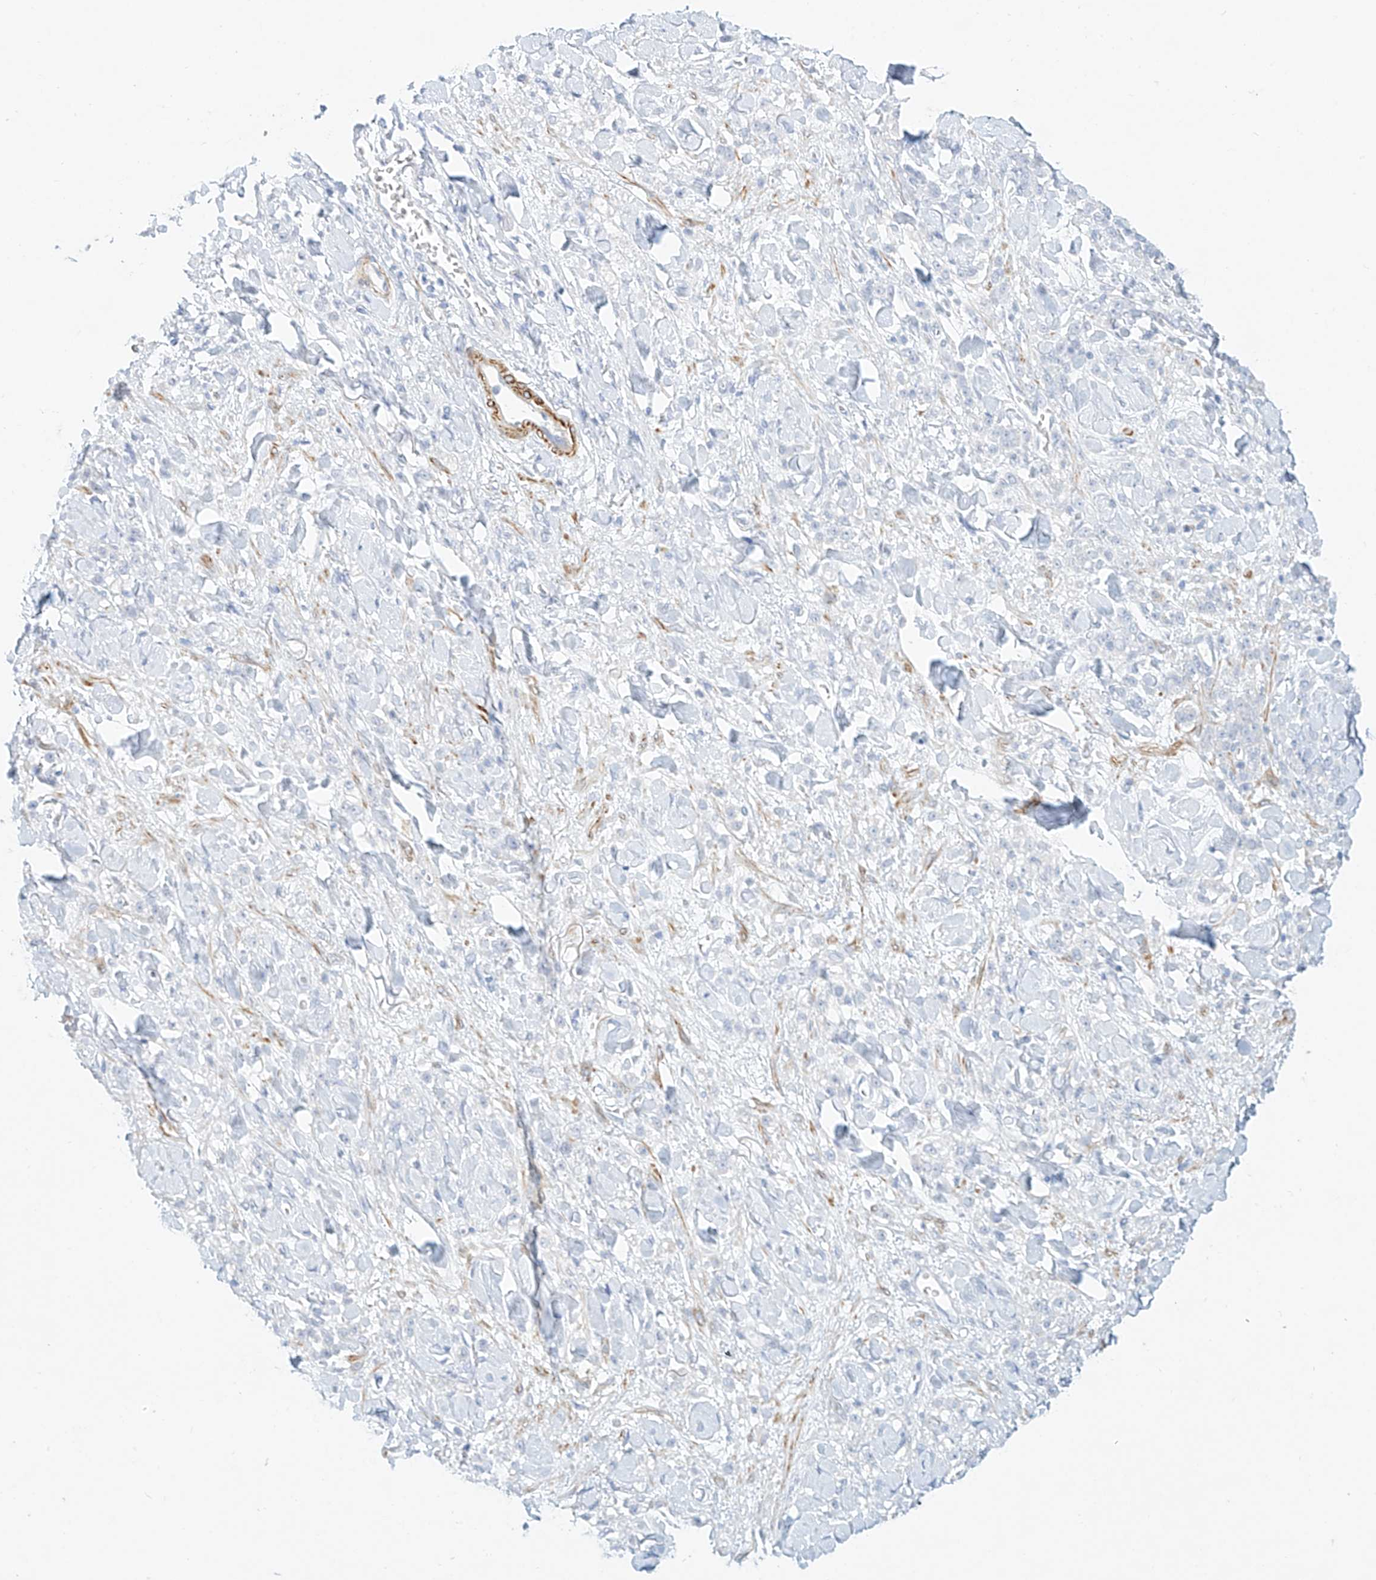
{"staining": {"intensity": "negative", "quantity": "none", "location": "none"}, "tissue": "stomach cancer", "cell_type": "Tumor cells", "image_type": "cancer", "snomed": [{"axis": "morphology", "description": "Normal tissue, NOS"}, {"axis": "morphology", "description": "Adenocarcinoma, NOS"}, {"axis": "topography", "description": "Stomach"}], "caption": "Tumor cells are negative for brown protein staining in adenocarcinoma (stomach). (DAB (3,3'-diaminobenzidine) immunohistochemistry visualized using brightfield microscopy, high magnification).", "gene": "ST3GAL5", "patient": {"sex": "male", "age": 82}}